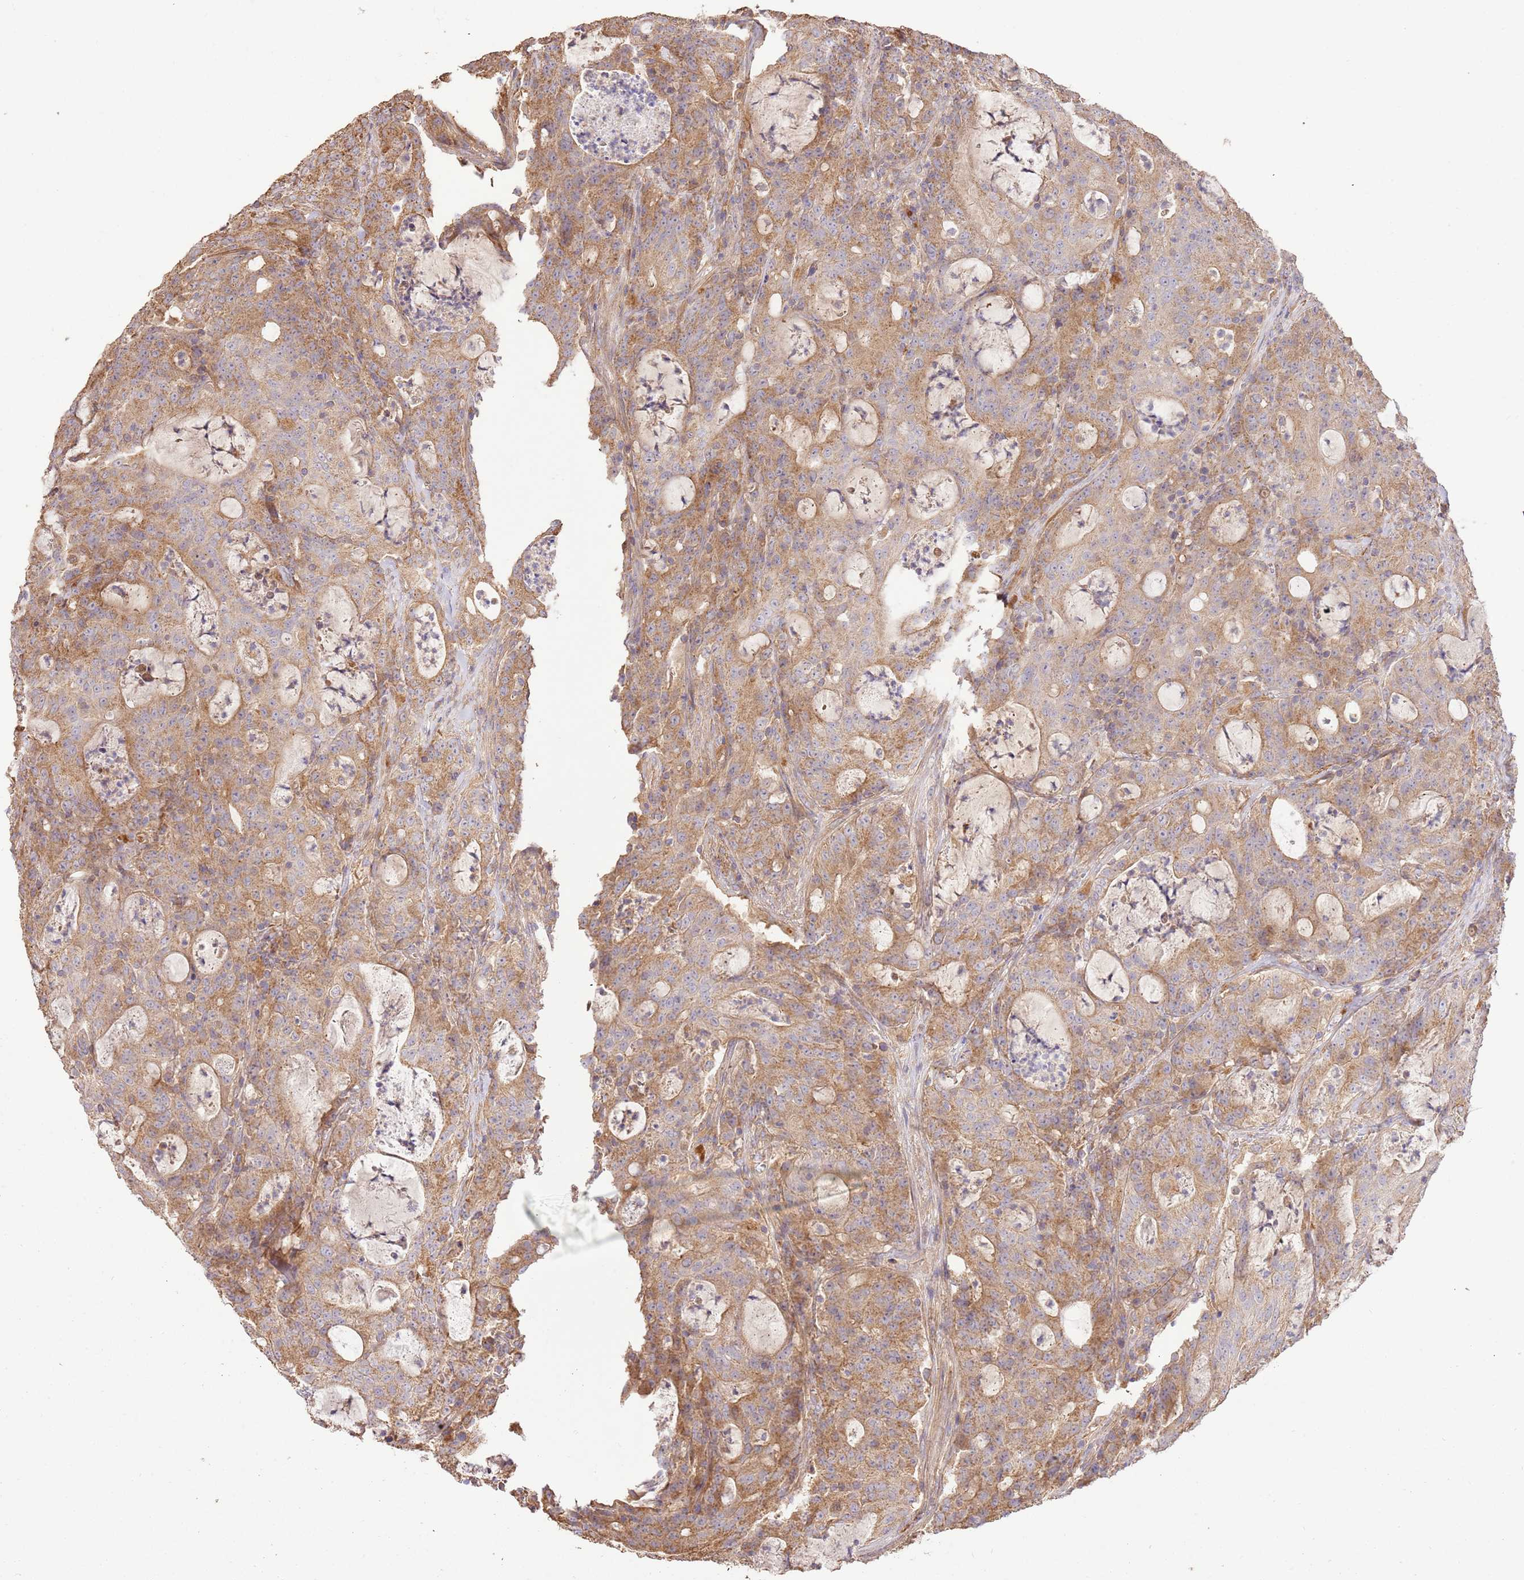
{"staining": {"intensity": "weak", "quantity": ">75%", "location": "cytoplasmic/membranous"}, "tissue": "colorectal cancer", "cell_type": "Tumor cells", "image_type": "cancer", "snomed": [{"axis": "morphology", "description": "Adenocarcinoma, NOS"}, {"axis": "topography", "description": "Colon"}], "caption": "Colorectal adenocarcinoma stained with immunohistochemistry demonstrates weak cytoplasmic/membranous staining in approximately >75% of tumor cells. Nuclei are stained in blue.", "gene": "CEP55", "patient": {"sex": "male", "age": 83}}